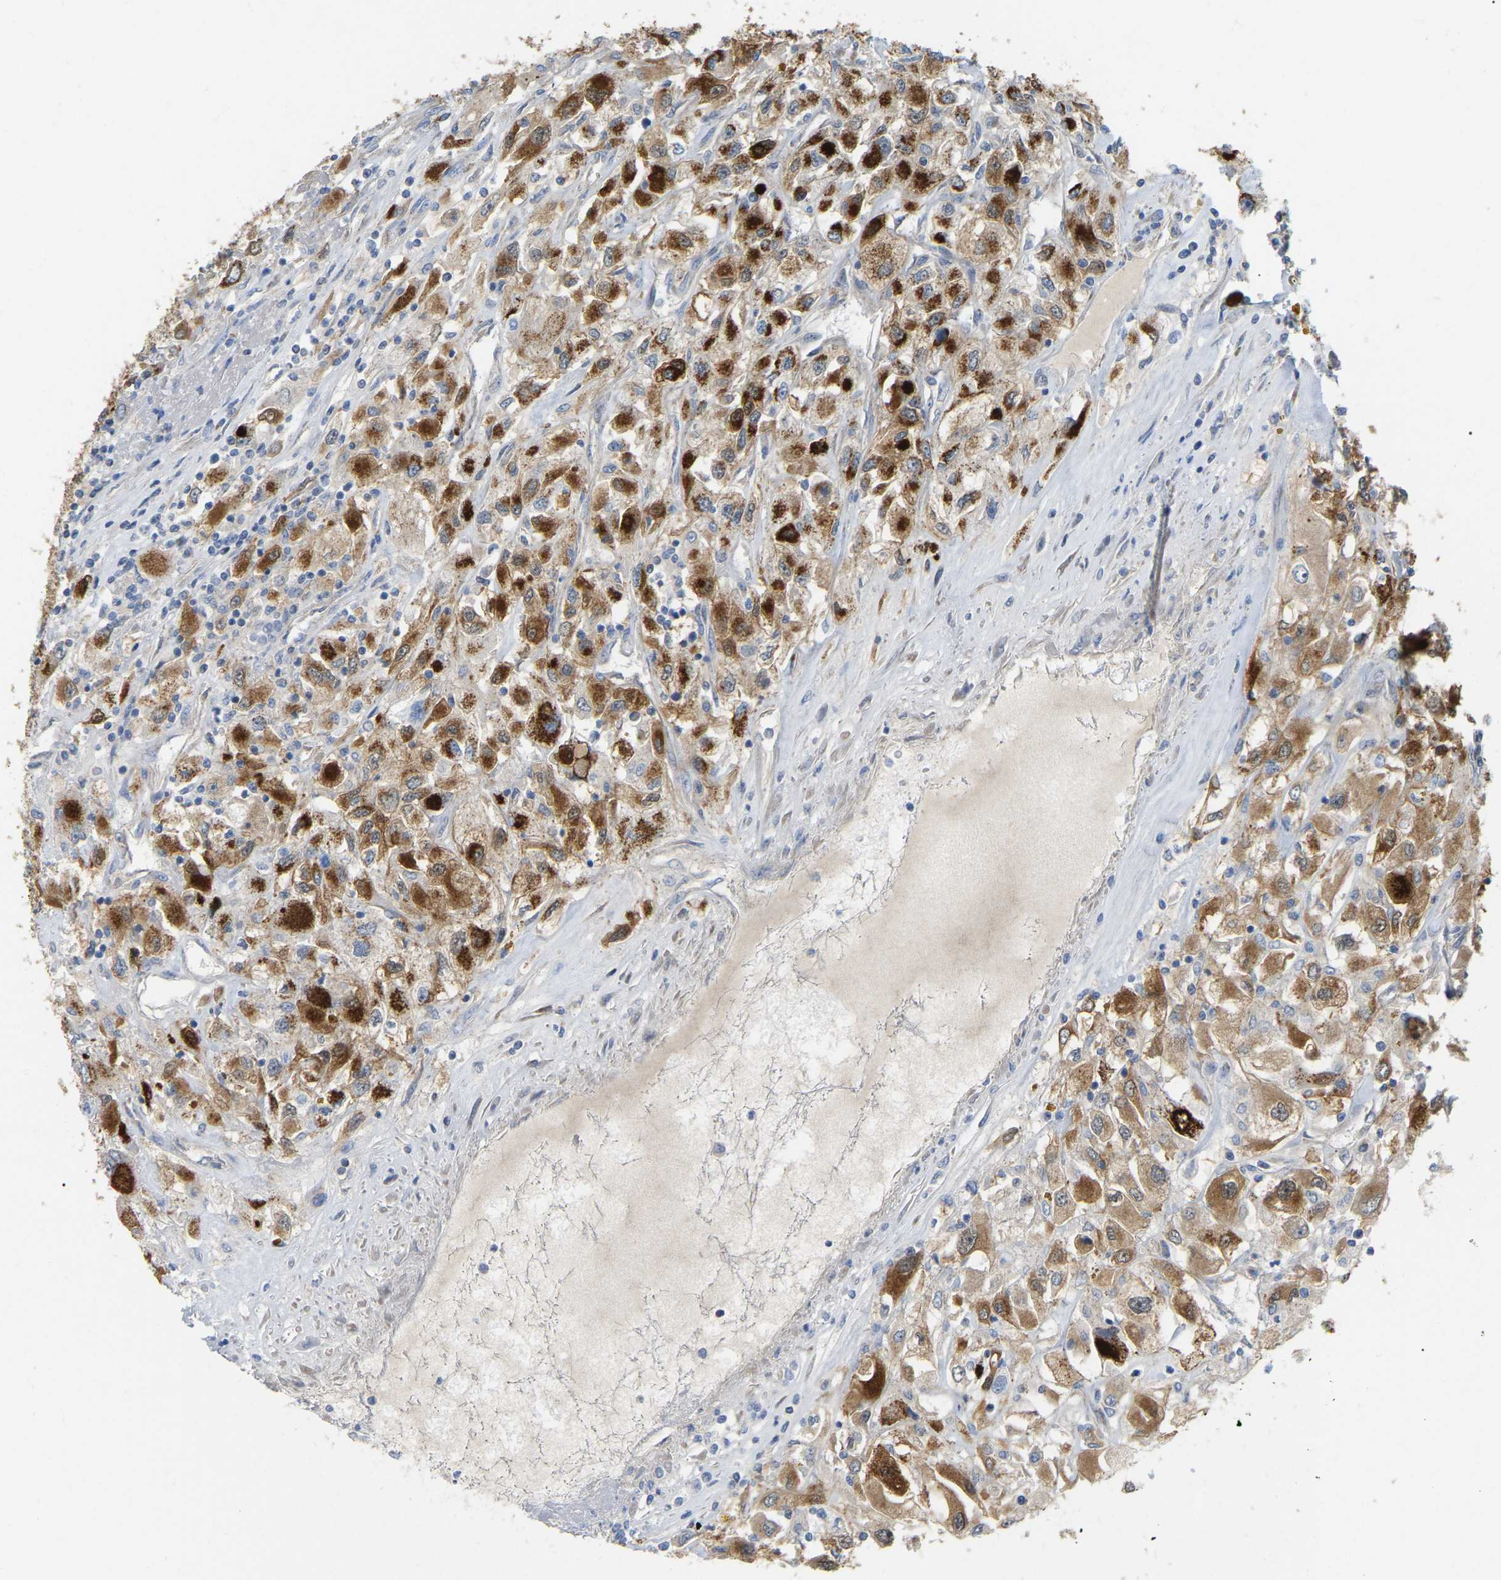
{"staining": {"intensity": "strong", "quantity": ">75%", "location": "cytoplasmic/membranous"}, "tissue": "renal cancer", "cell_type": "Tumor cells", "image_type": "cancer", "snomed": [{"axis": "morphology", "description": "Adenocarcinoma, NOS"}, {"axis": "topography", "description": "Kidney"}], "caption": "Protein analysis of renal adenocarcinoma tissue exhibits strong cytoplasmic/membranous positivity in approximately >75% of tumor cells. (Stains: DAB (3,3'-diaminobenzidine) in brown, nuclei in blue, Microscopy: brightfield microscopy at high magnification).", "gene": "HIBADH", "patient": {"sex": "female", "age": 52}}